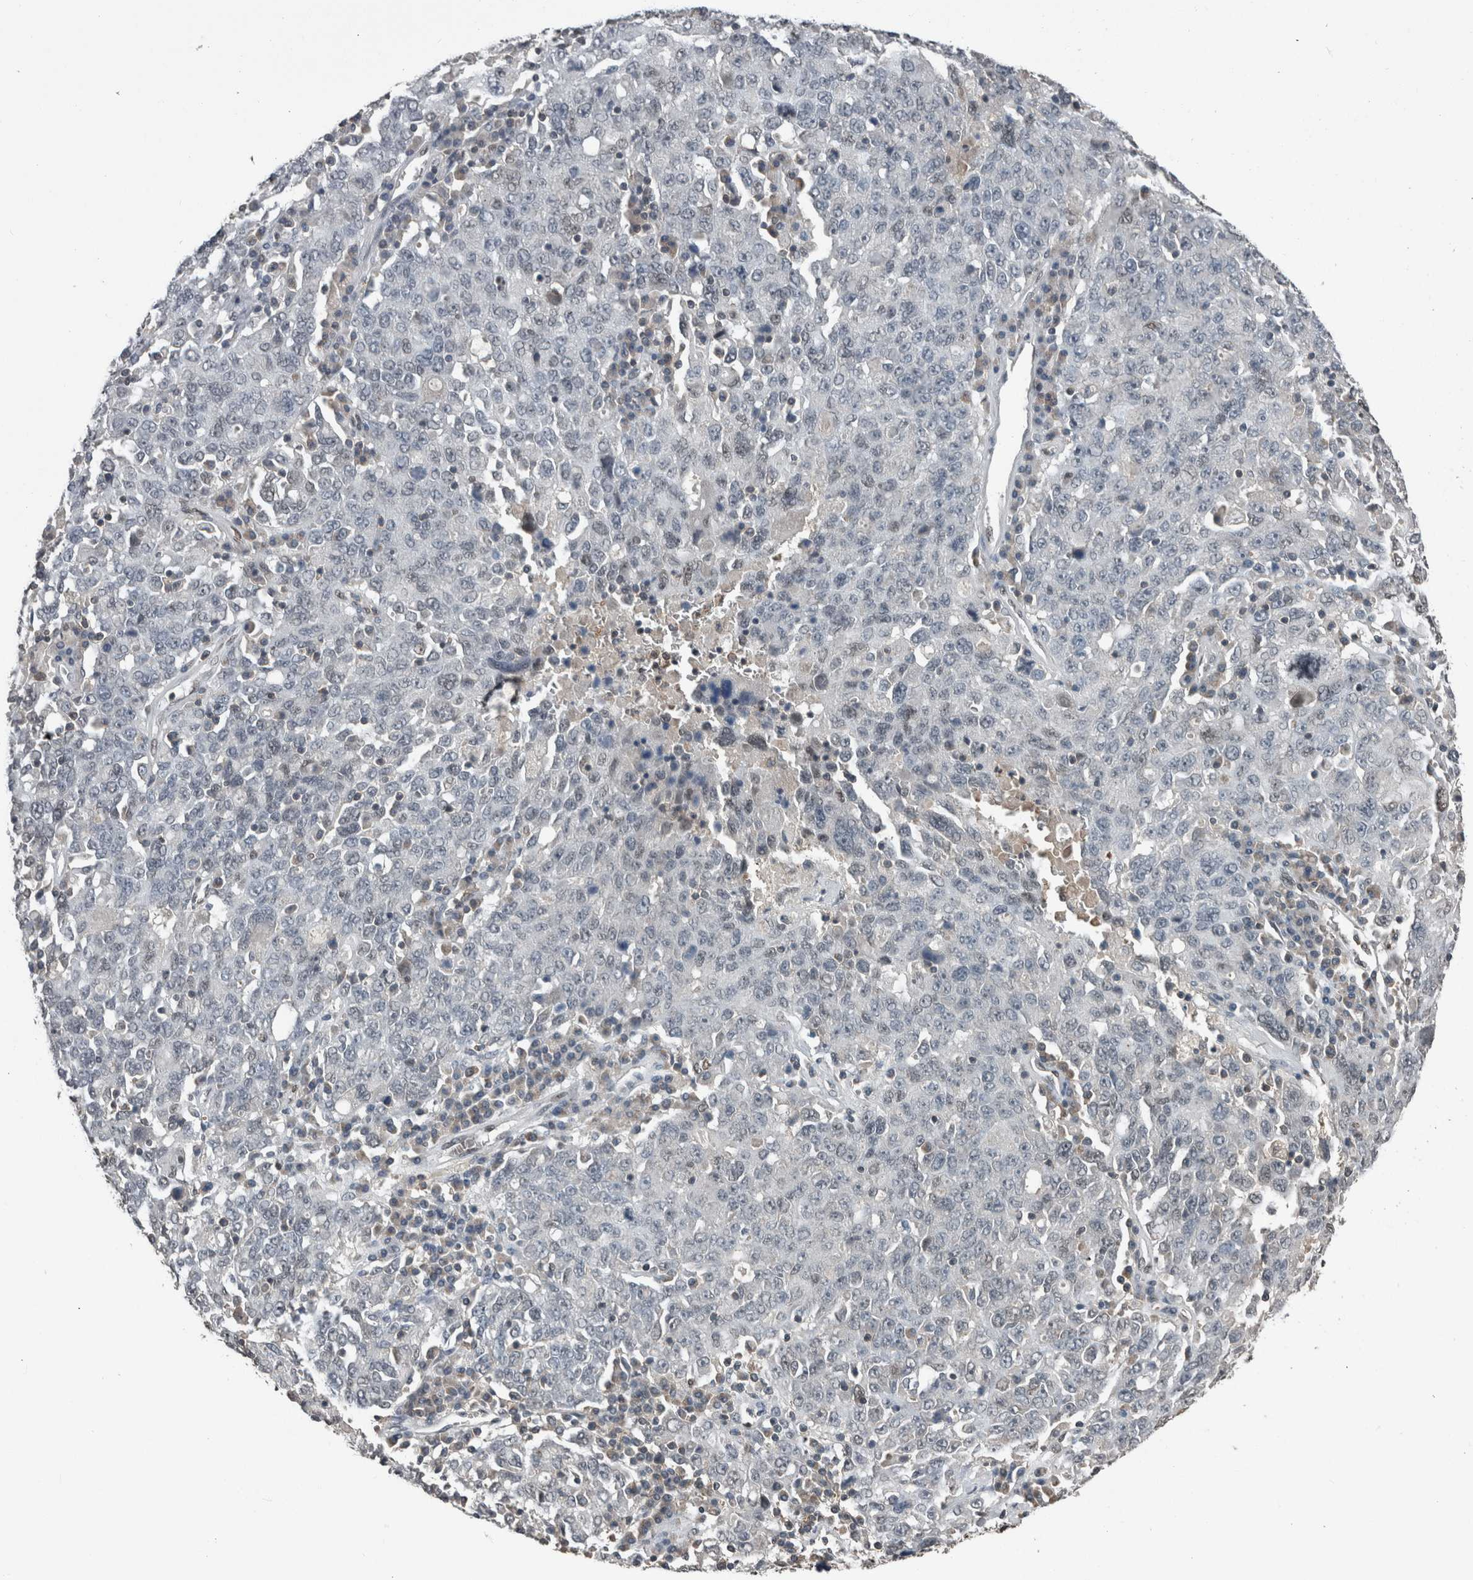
{"staining": {"intensity": "negative", "quantity": "none", "location": "none"}, "tissue": "ovarian cancer", "cell_type": "Tumor cells", "image_type": "cancer", "snomed": [{"axis": "morphology", "description": "Carcinoma, endometroid"}, {"axis": "topography", "description": "Ovary"}], "caption": "Histopathology image shows no protein positivity in tumor cells of endometroid carcinoma (ovarian) tissue. Brightfield microscopy of IHC stained with DAB (brown) and hematoxylin (blue), captured at high magnification.", "gene": "MAFF", "patient": {"sex": "female", "age": 62}}